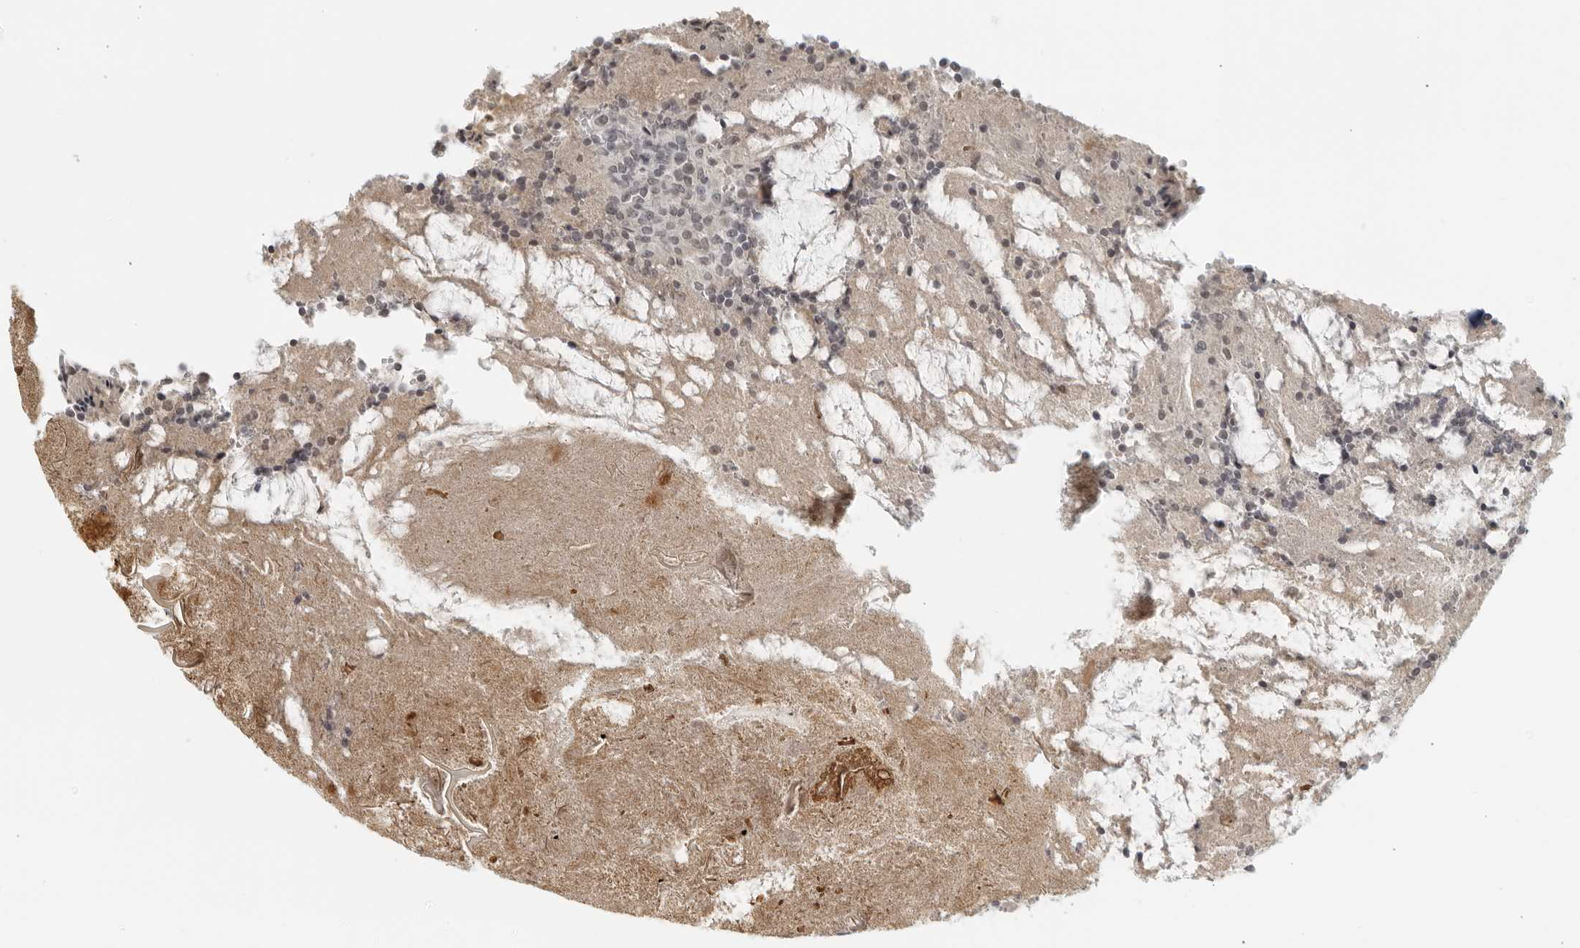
{"staining": {"intensity": "negative", "quantity": "none", "location": "none"}, "tissue": "appendix", "cell_type": "Glandular cells", "image_type": "normal", "snomed": [{"axis": "morphology", "description": "Normal tissue, NOS"}, {"axis": "topography", "description": "Appendix"}], "caption": "Immunohistochemistry histopathology image of normal appendix stained for a protein (brown), which demonstrates no positivity in glandular cells.", "gene": "RAB11FIP3", "patient": {"sex": "female", "age": 17}}